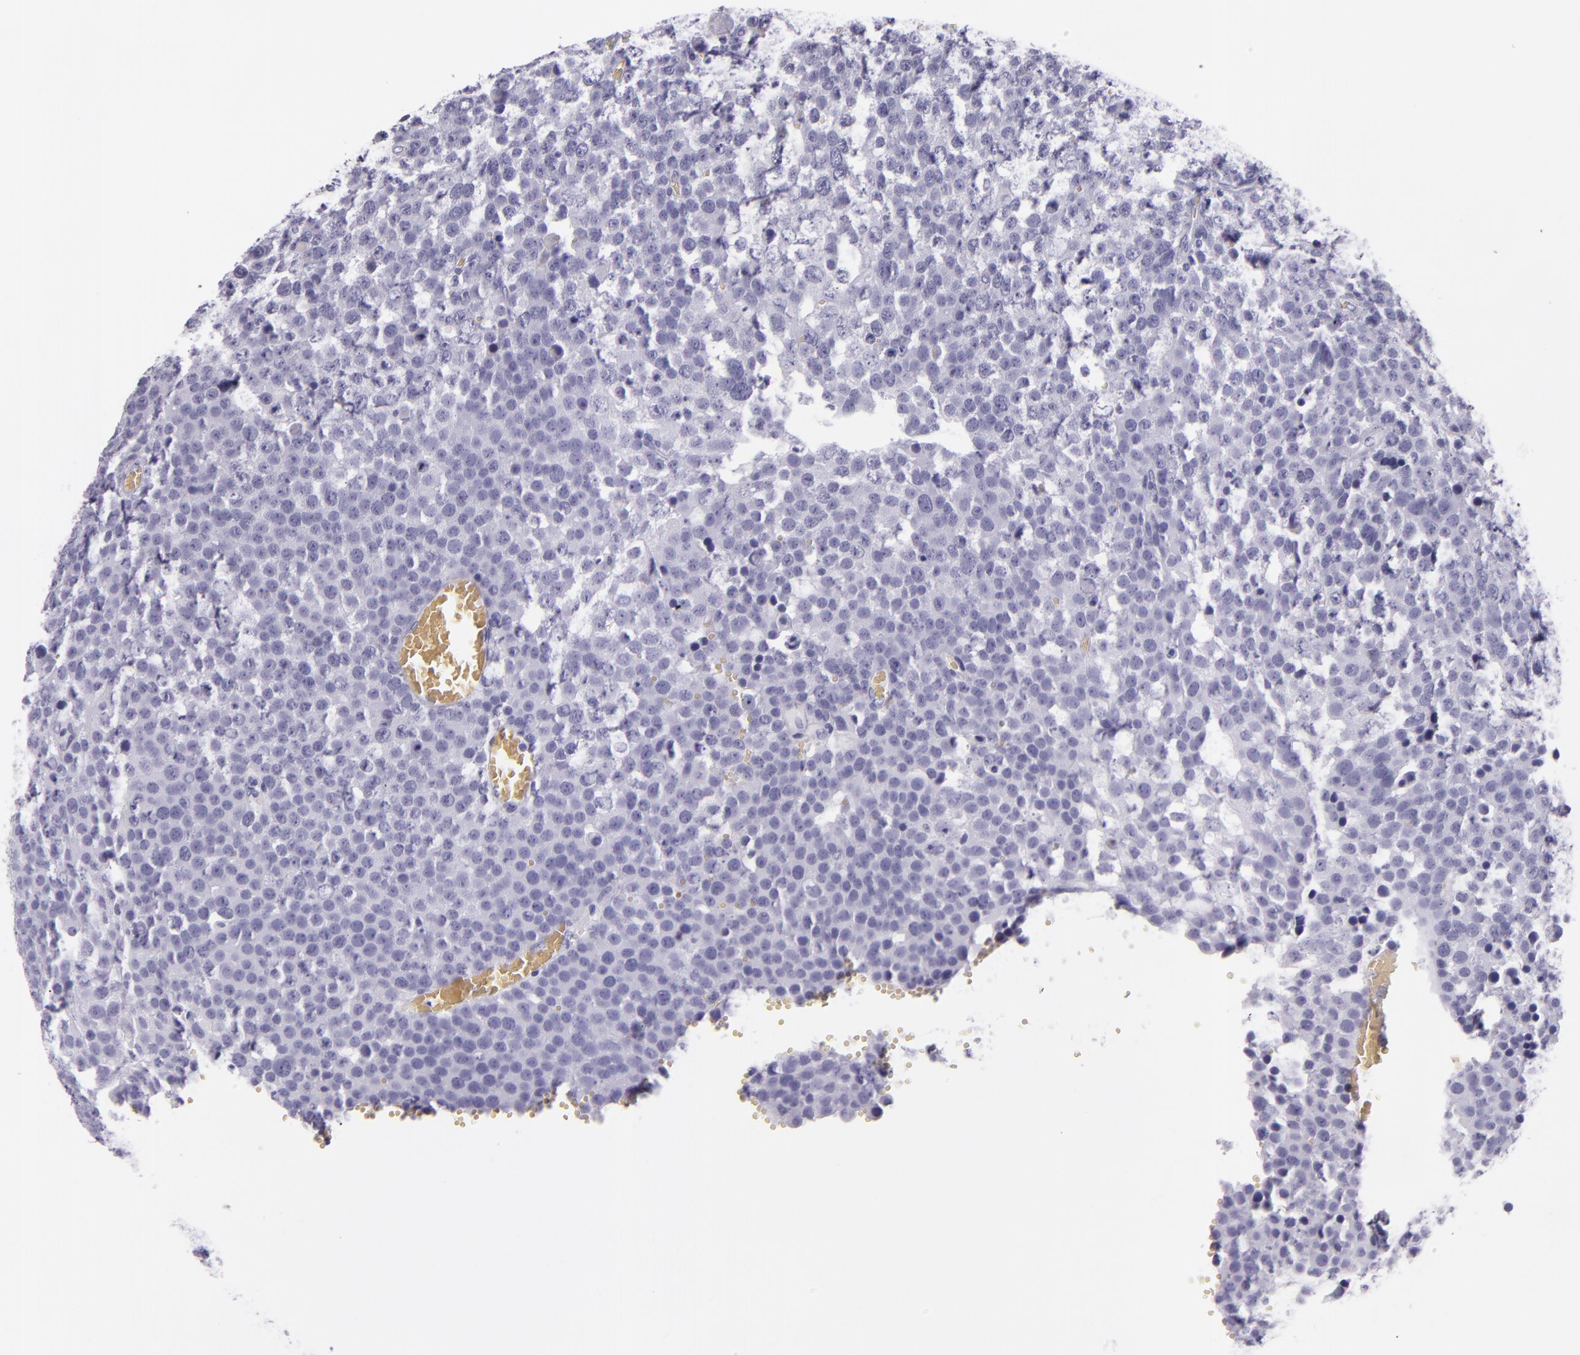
{"staining": {"intensity": "negative", "quantity": "none", "location": "none"}, "tissue": "testis cancer", "cell_type": "Tumor cells", "image_type": "cancer", "snomed": [{"axis": "morphology", "description": "Seminoma, NOS"}, {"axis": "topography", "description": "Testis"}], "caption": "Immunohistochemical staining of human testis cancer (seminoma) exhibits no significant expression in tumor cells.", "gene": "CR2", "patient": {"sex": "male", "age": 71}}